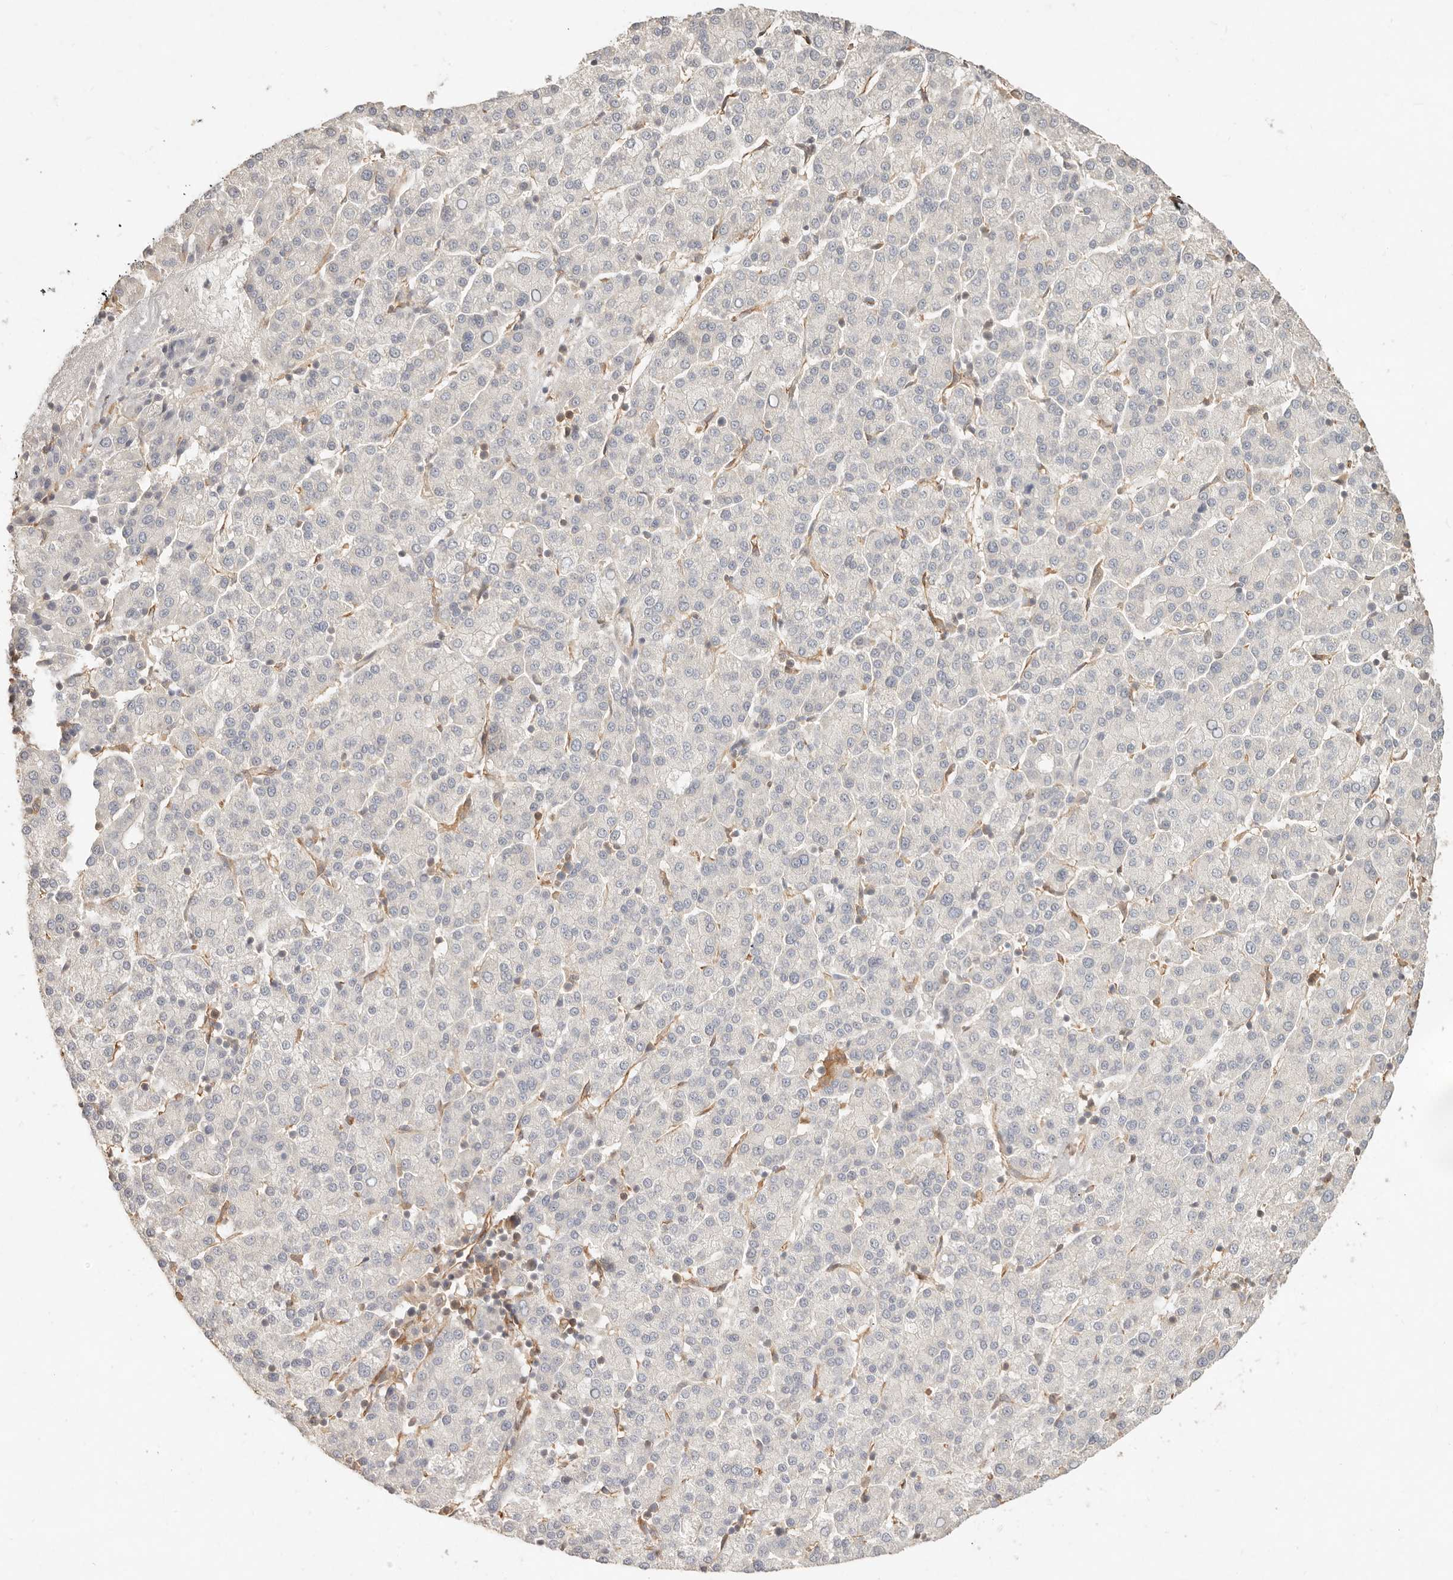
{"staining": {"intensity": "negative", "quantity": "none", "location": "none"}, "tissue": "liver cancer", "cell_type": "Tumor cells", "image_type": "cancer", "snomed": [{"axis": "morphology", "description": "Carcinoma, Hepatocellular, NOS"}, {"axis": "topography", "description": "Liver"}], "caption": "There is no significant positivity in tumor cells of hepatocellular carcinoma (liver).", "gene": "NECAP2", "patient": {"sex": "female", "age": 58}}